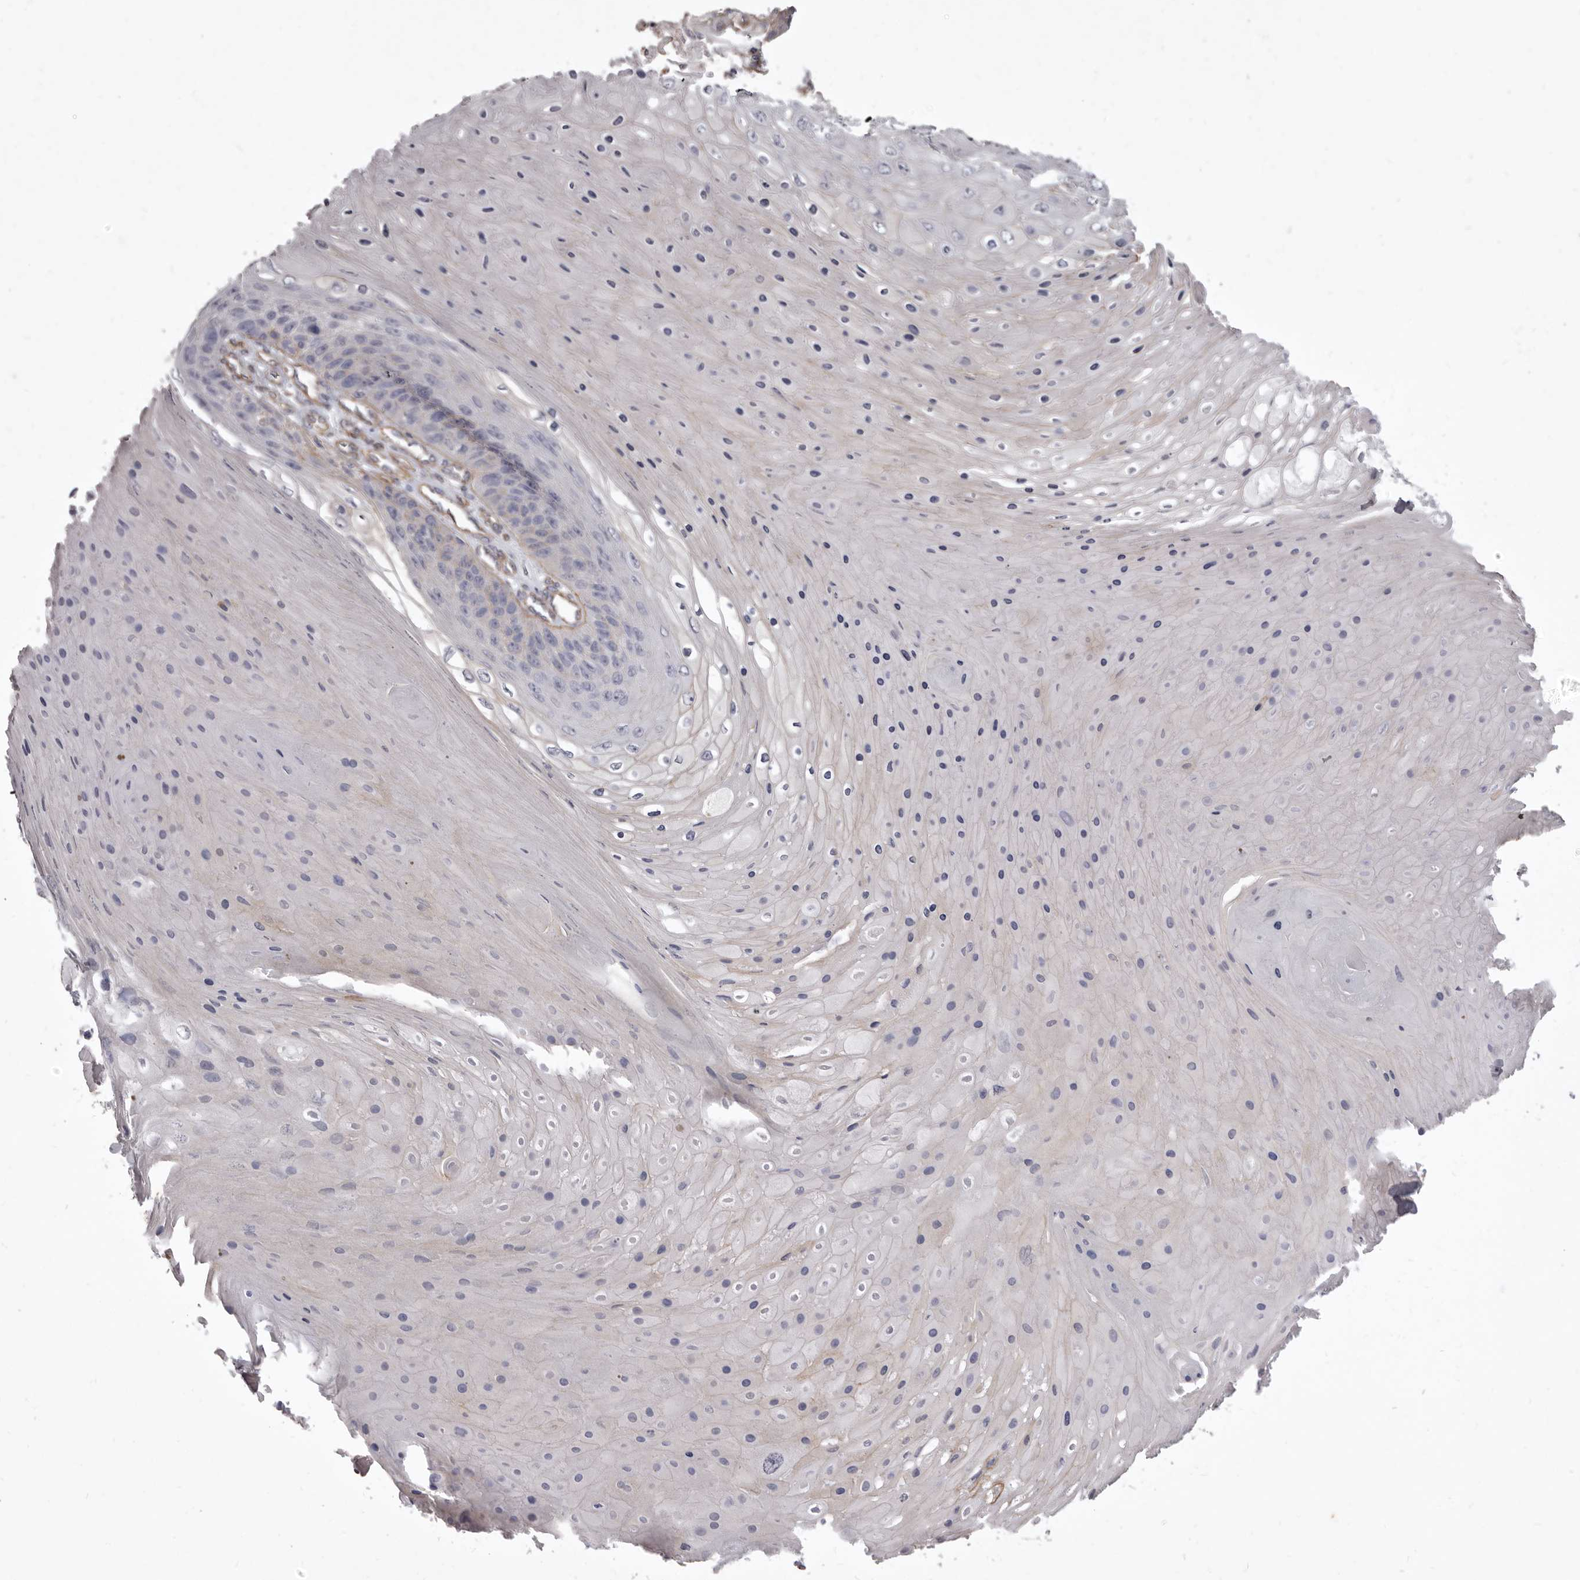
{"staining": {"intensity": "weak", "quantity": "<25%", "location": "cytoplasmic/membranous"}, "tissue": "skin cancer", "cell_type": "Tumor cells", "image_type": "cancer", "snomed": [{"axis": "morphology", "description": "Squamous cell carcinoma, NOS"}, {"axis": "topography", "description": "Skin"}], "caption": "Micrograph shows no protein positivity in tumor cells of skin squamous cell carcinoma tissue.", "gene": "P2RX6", "patient": {"sex": "female", "age": 88}}